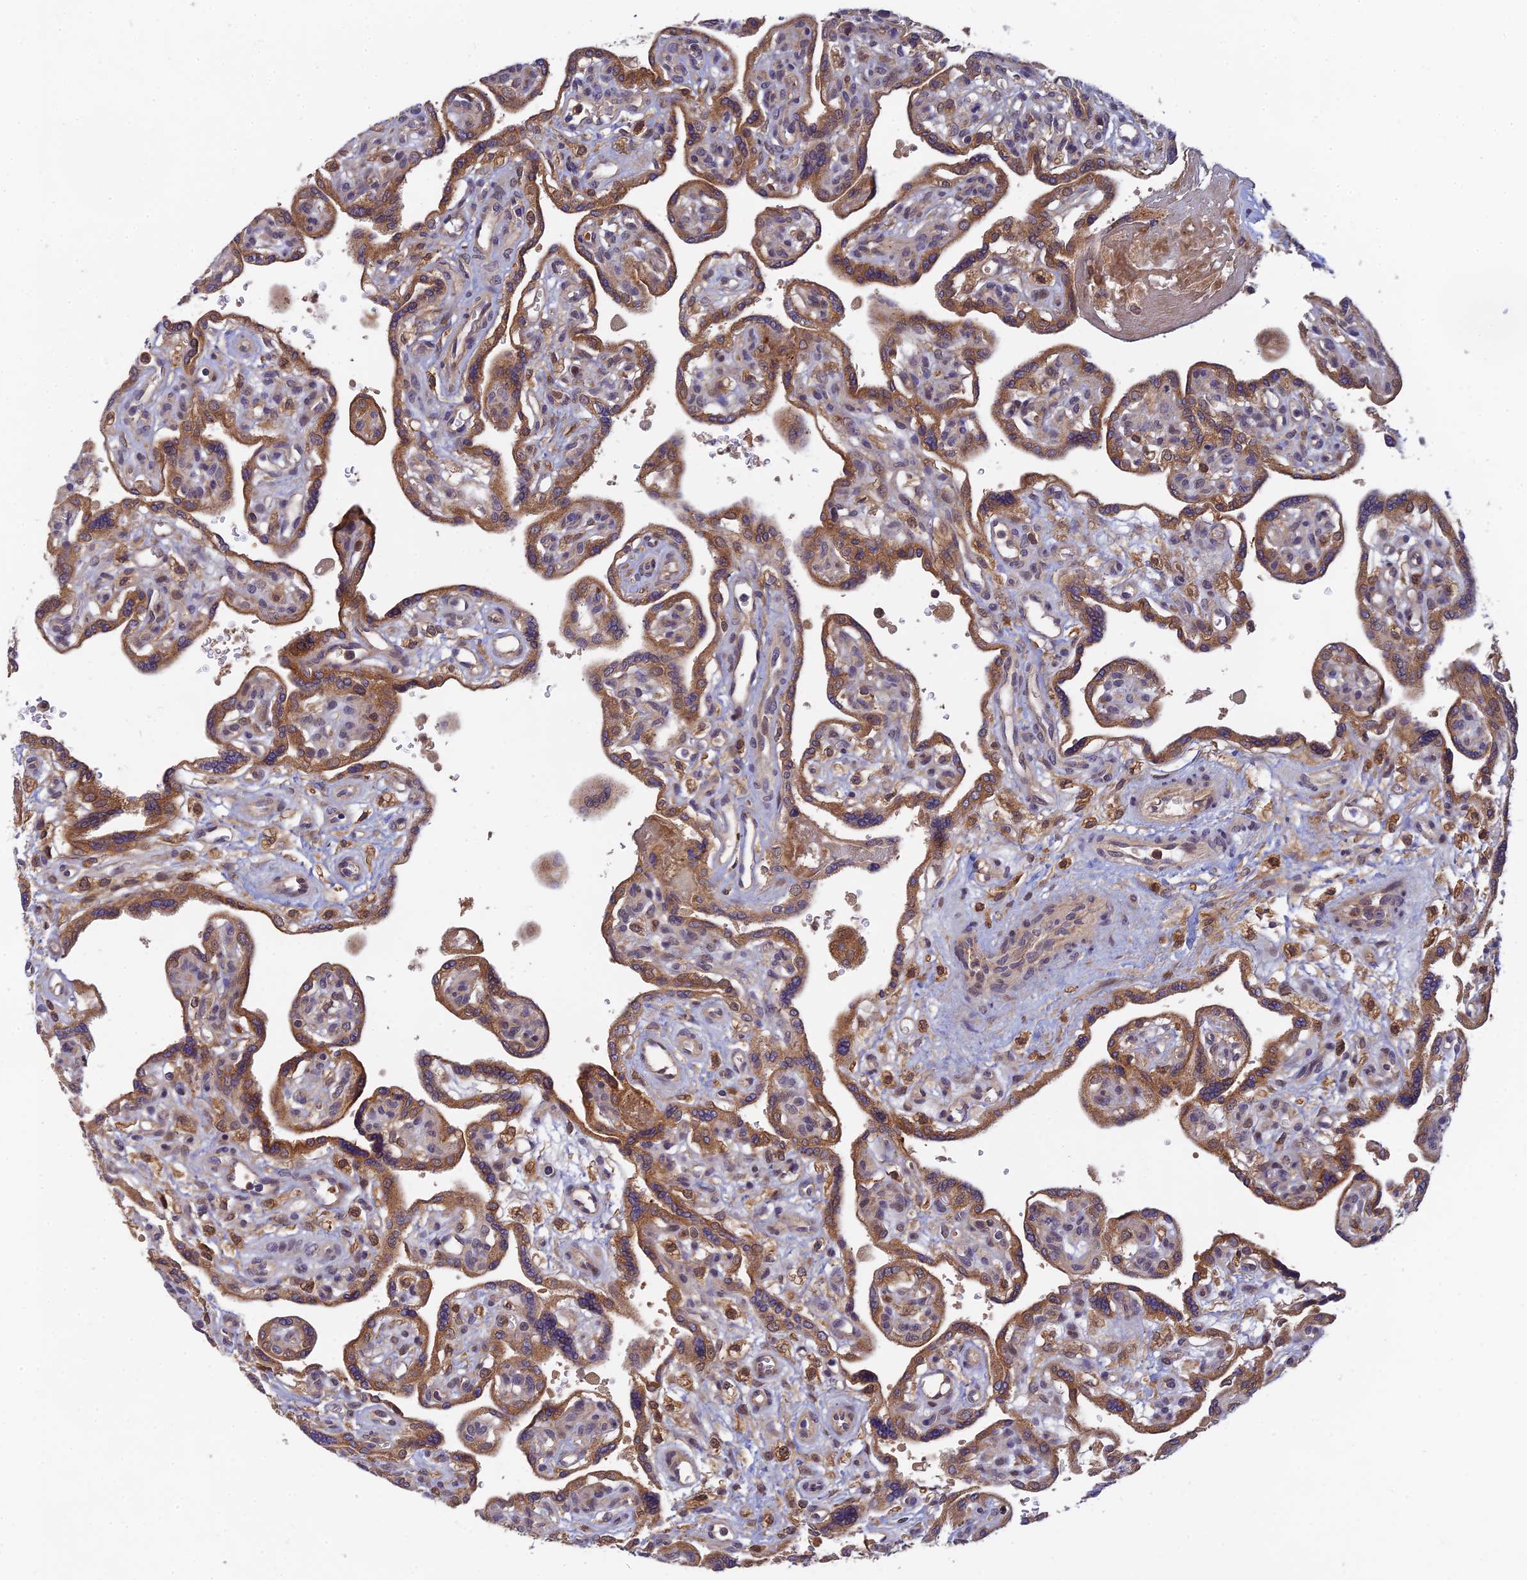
{"staining": {"intensity": "moderate", "quantity": ">75%", "location": "cytoplasmic/membranous"}, "tissue": "placenta", "cell_type": "Trophoblastic cells", "image_type": "normal", "snomed": [{"axis": "morphology", "description": "Normal tissue, NOS"}, {"axis": "topography", "description": "Placenta"}], "caption": "Immunohistochemical staining of normal human placenta reveals medium levels of moderate cytoplasmic/membranous positivity in approximately >75% of trophoblastic cells.", "gene": "FAM151B", "patient": {"sex": "female", "age": 39}}